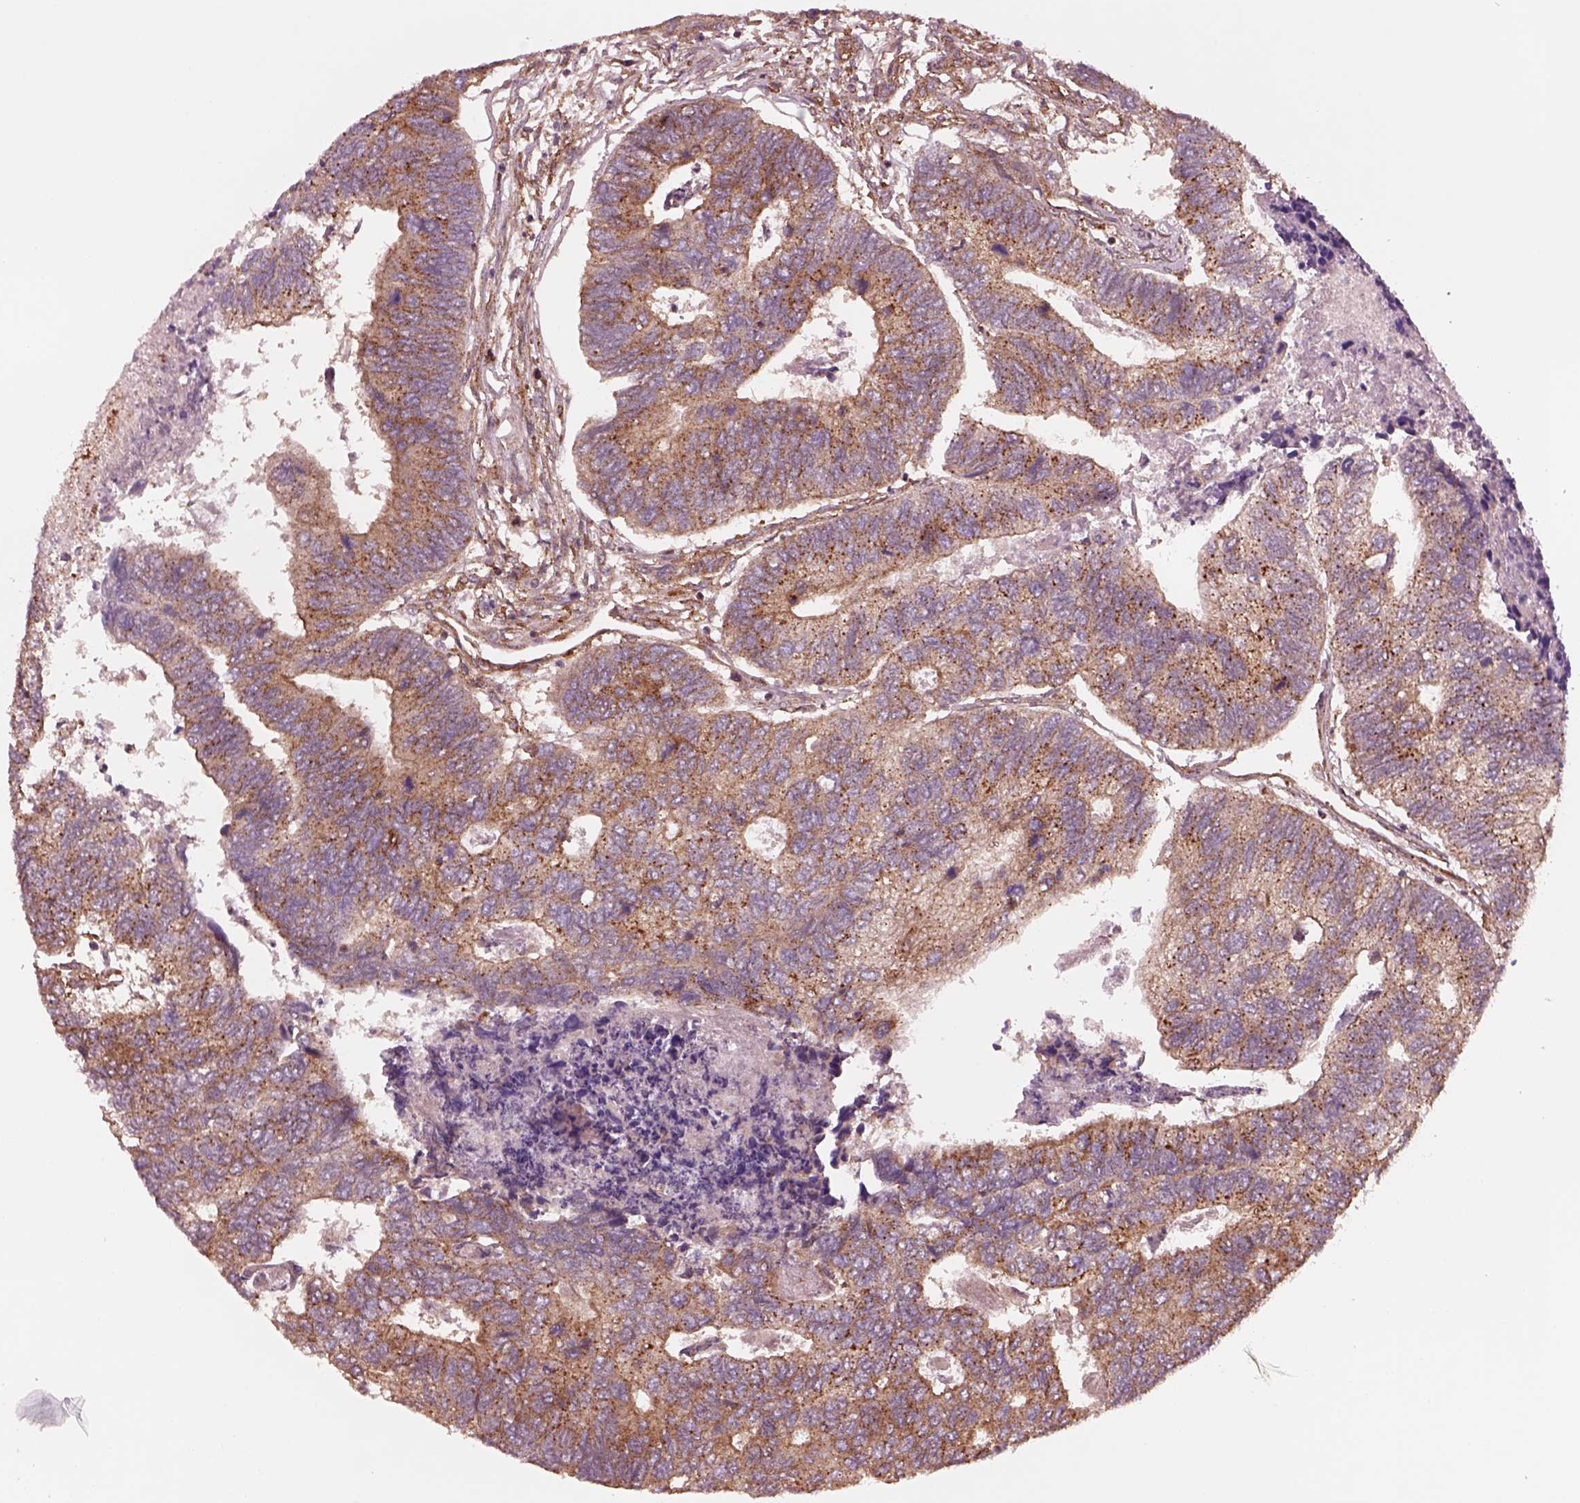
{"staining": {"intensity": "moderate", "quantity": "<25%", "location": "cytoplasmic/membranous"}, "tissue": "colorectal cancer", "cell_type": "Tumor cells", "image_type": "cancer", "snomed": [{"axis": "morphology", "description": "Adenocarcinoma, NOS"}, {"axis": "topography", "description": "Colon"}], "caption": "IHC staining of colorectal cancer, which reveals low levels of moderate cytoplasmic/membranous positivity in about <25% of tumor cells indicating moderate cytoplasmic/membranous protein expression. The staining was performed using DAB (brown) for protein detection and nuclei were counterstained in hematoxylin (blue).", "gene": "WASHC2A", "patient": {"sex": "female", "age": 67}}